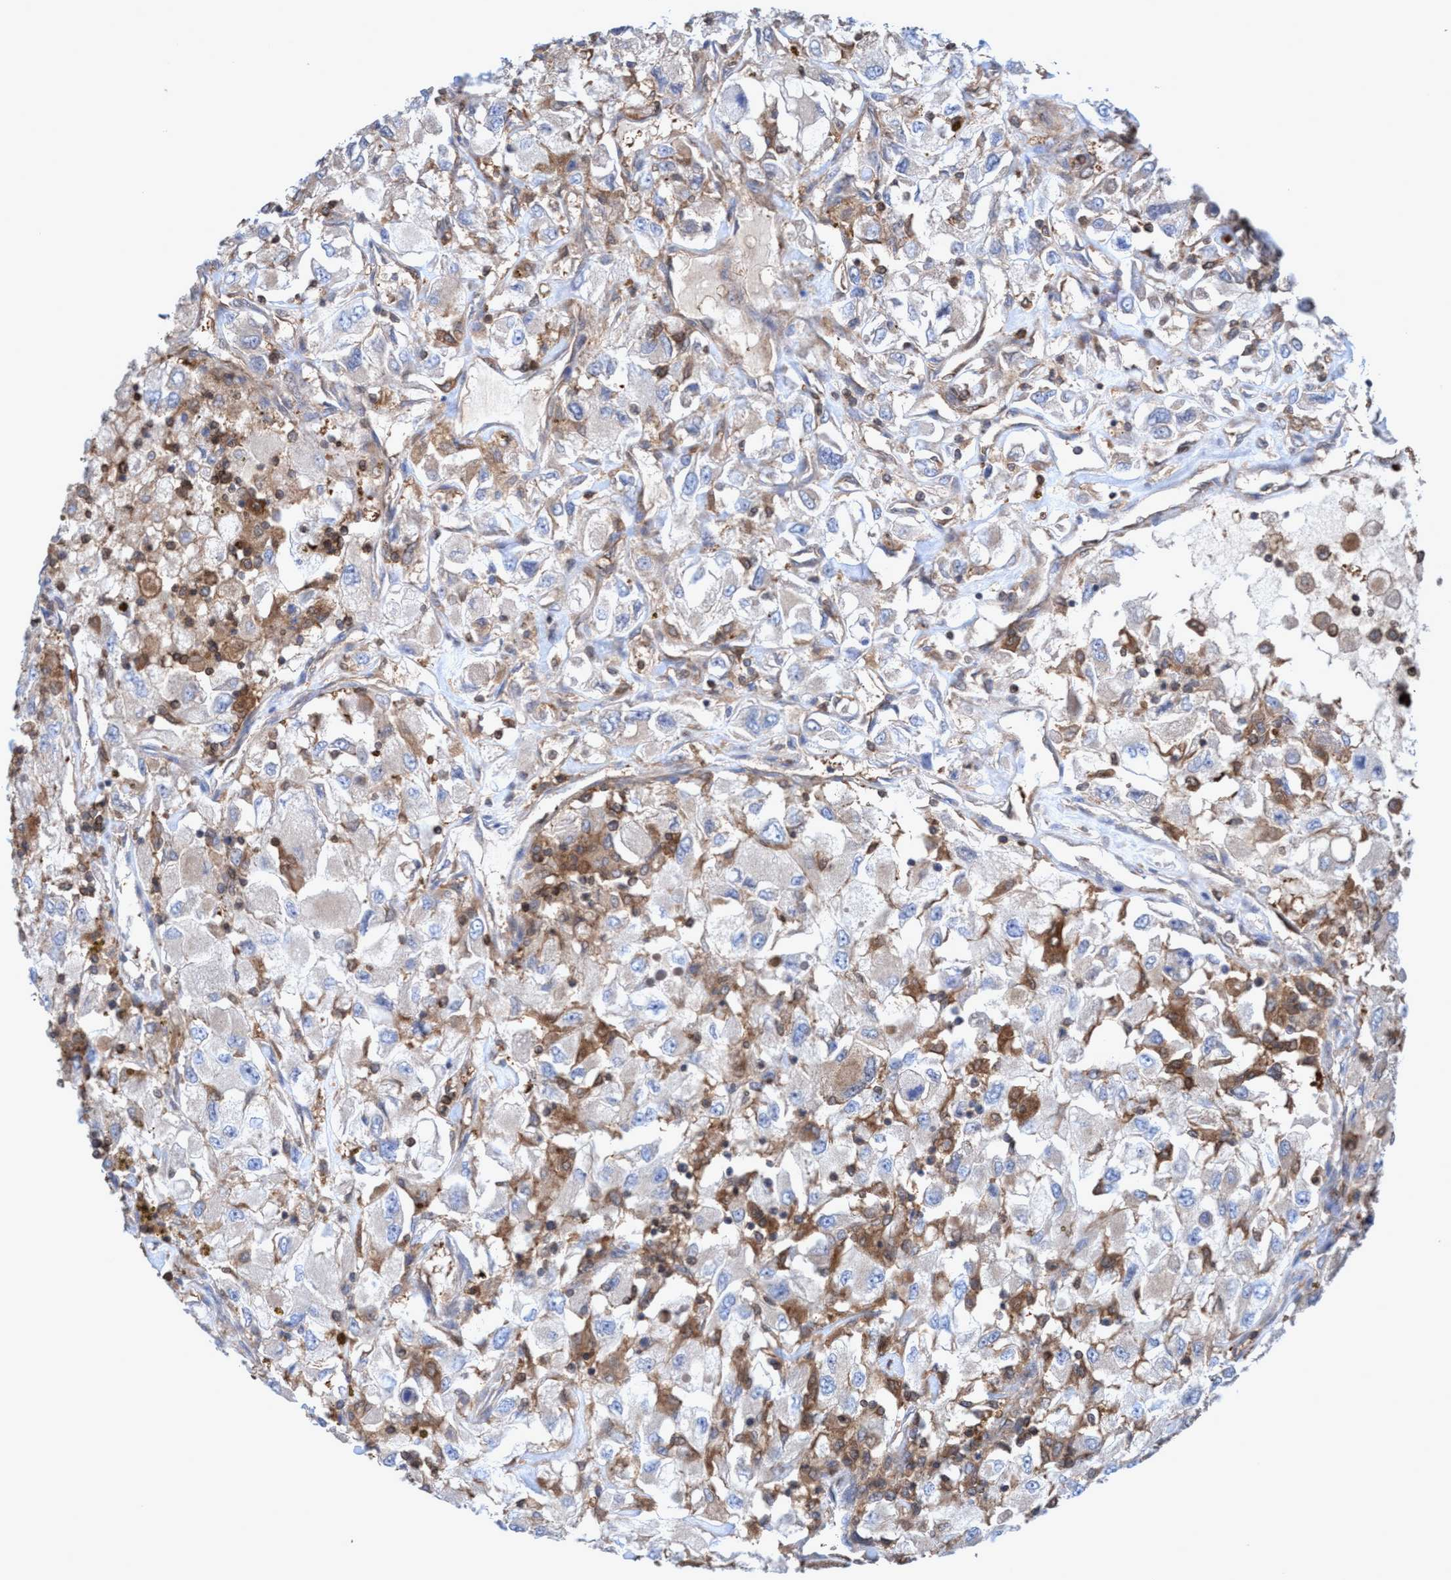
{"staining": {"intensity": "weak", "quantity": "<25%", "location": "cytoplasmic/membranous"}, "tissue": "renal cancer", "cell_type": "Tumor cells", "image_type": "cancer", "snomed": [{"axis": "morphology", "description": "Adenocarcinoma, NOS"}, {"axis": "topography", "description": "Kidney"}], "caption": "Image shows no protein staining in tumor cells of adenocarcinoma (renal) tissue. (DAB (3,3'-diaminobenzidine) immunohistochemistry (IHC), high magnification).", "gene": "GLOD4", "patient": {"sex": "female", "age": 52}}